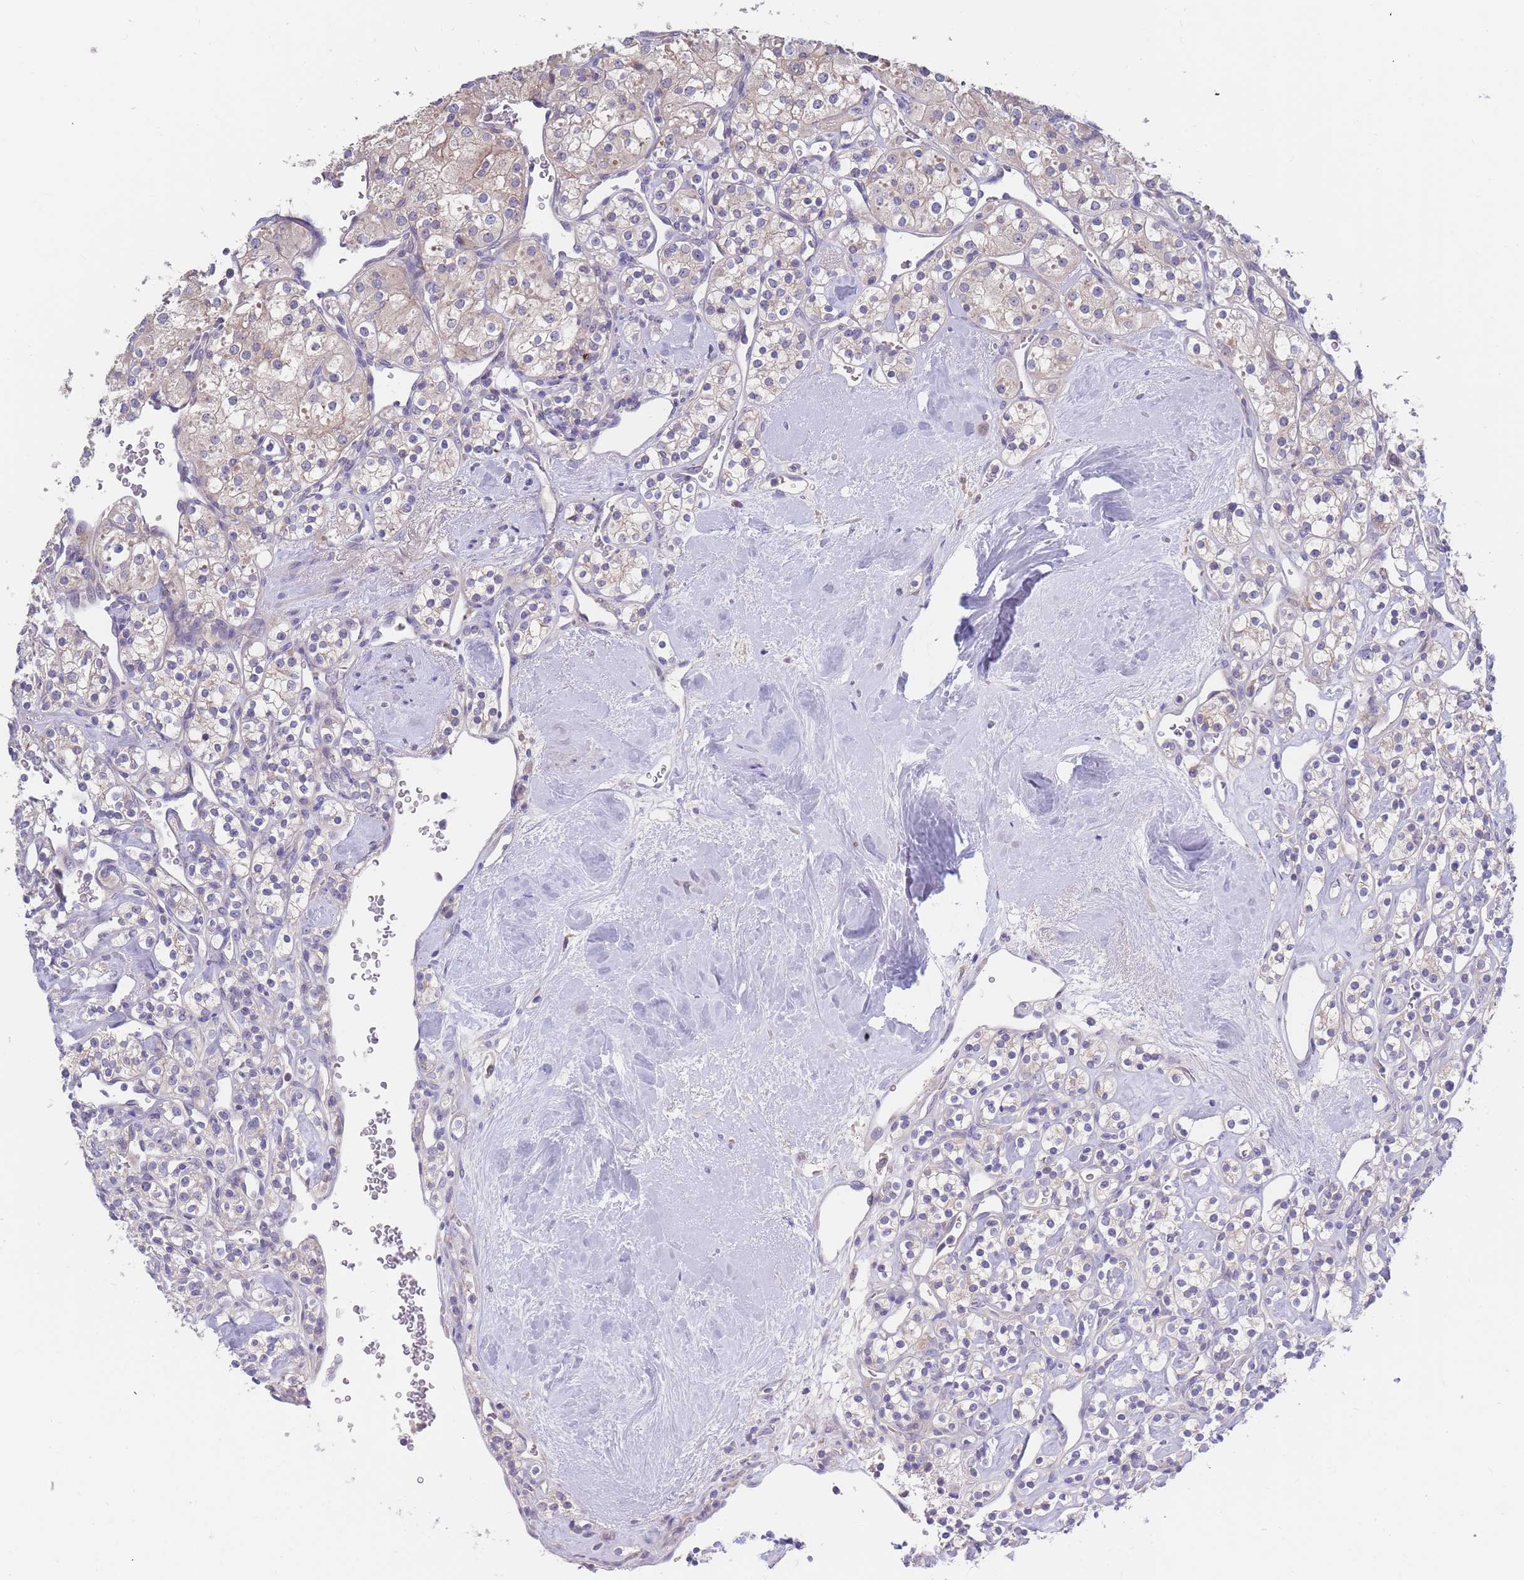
{"staining": {"intensity": "weak", "quantity": "<25%", "location": "cytoplasmic/membranous"}, "tissue": "renal cancer", "cell_type": "Tumor cells", "image_type": "cancer", "snomed": [{"axis": "morphology", "description": "Adenocarcinoma, NOS"}, {"axis": "topography", "description": "Kidney"}], "caption": "The histopathology image displays no significant positivity in tumor cells of adenocarcinoma (renal). (DAB (3,3'-diaminobenzidine) immunohistochemistry (IHC), high magnification).", "gene": "BORCS5", "patient": {"sex": "male", "age": 77}}